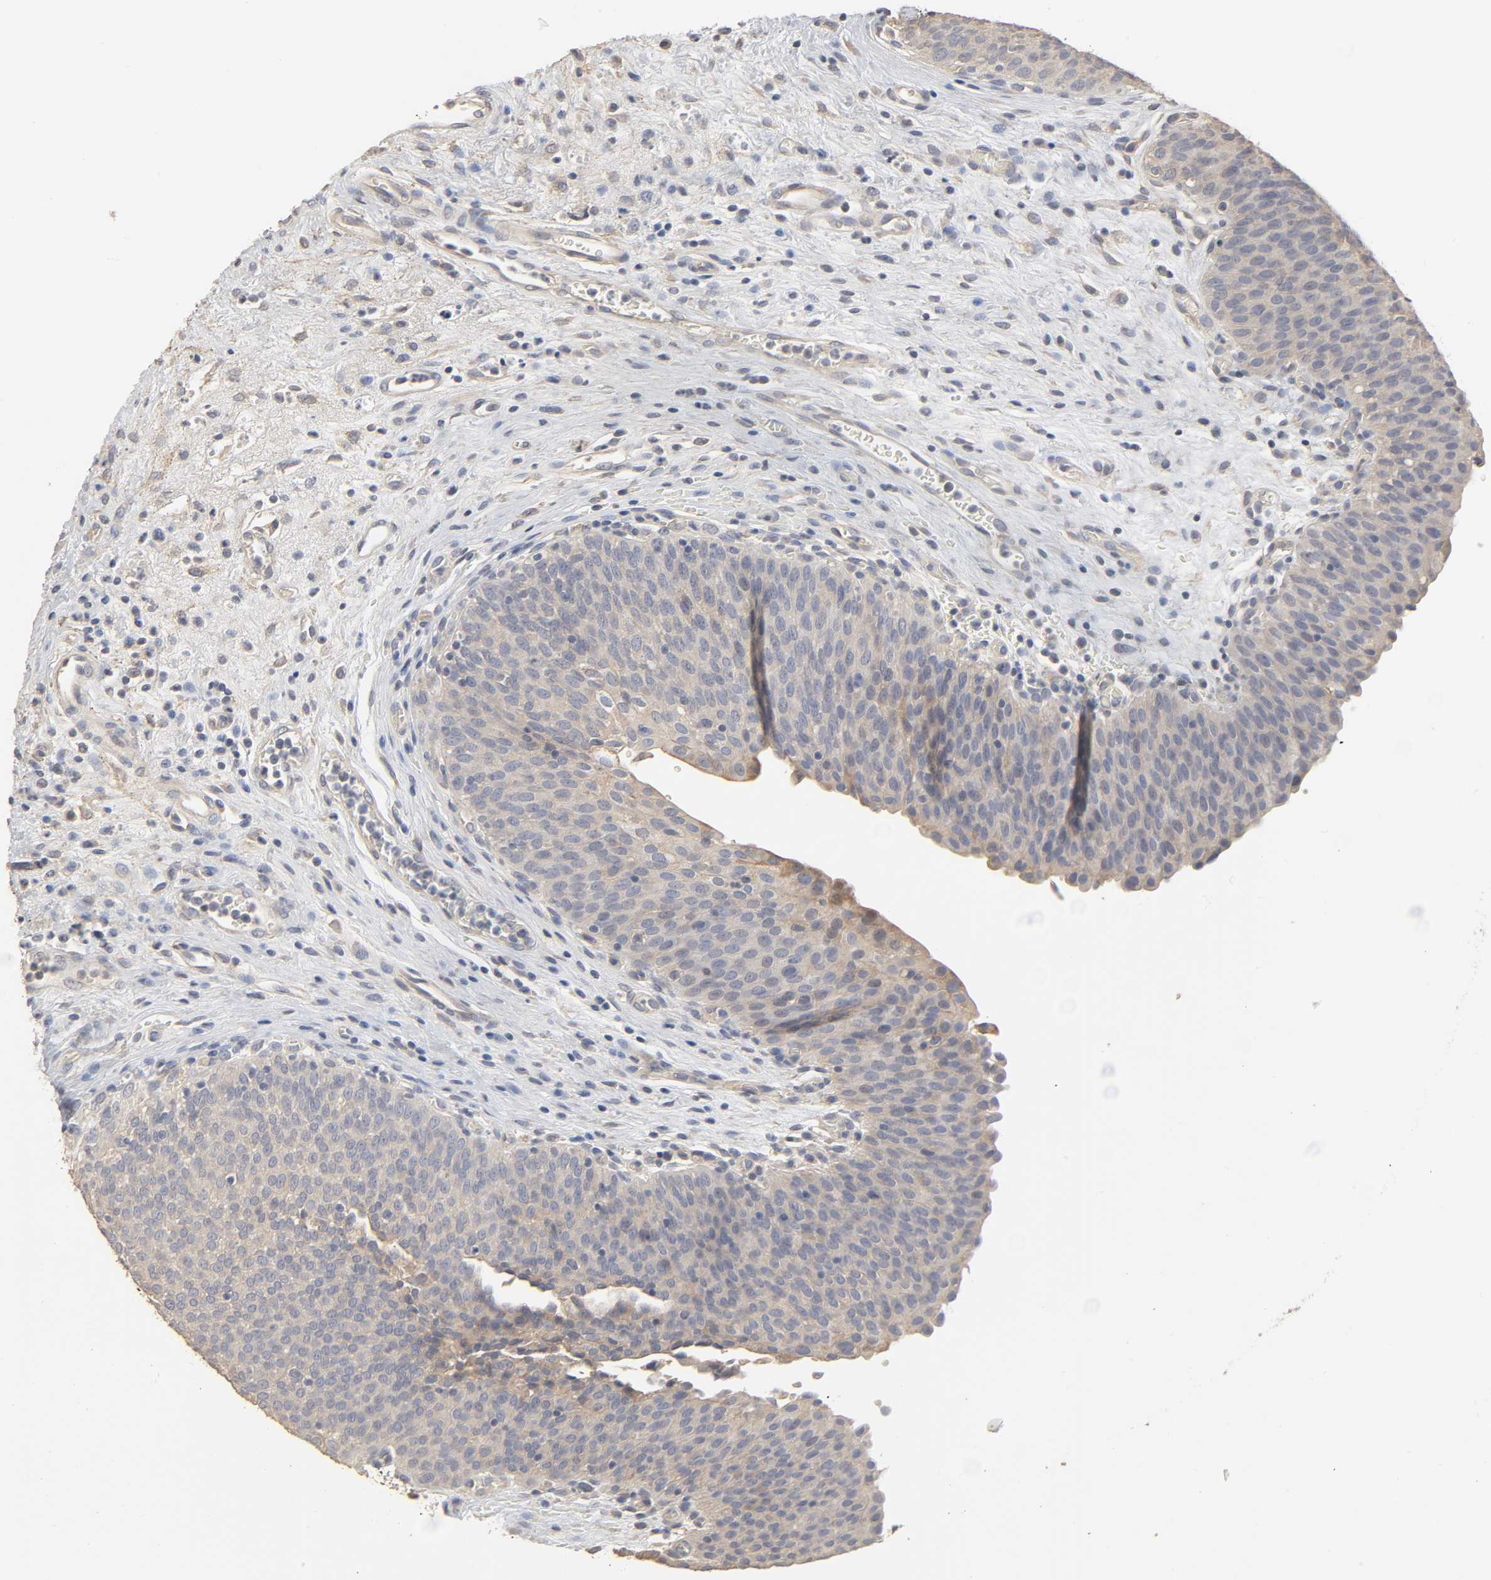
{"staining": {"intensity": "moderate", "quantity": "<25%", "location": "cytoplasmic/membranous"}, "tissue": "urinary bladder", "cell_type": "Urothelial cells", "image_type": "normal", "snomed": [{"axis": "morphology", "description": "Normal tissue, NOS"}, {"axis": "morphology", "description": "Dysplasia, NOS"}, {"axis": "topography", "description": "Urinary bladder"}], "caption": "Immunohistochemical staining of normal human urinary bladder demonstrates low levels of moderate cytoplasmic/membranous expression in approximately <25% of urothelial cells.", "gene": "SLC10A2", "patient": {"sex": "male", "age": 35}}